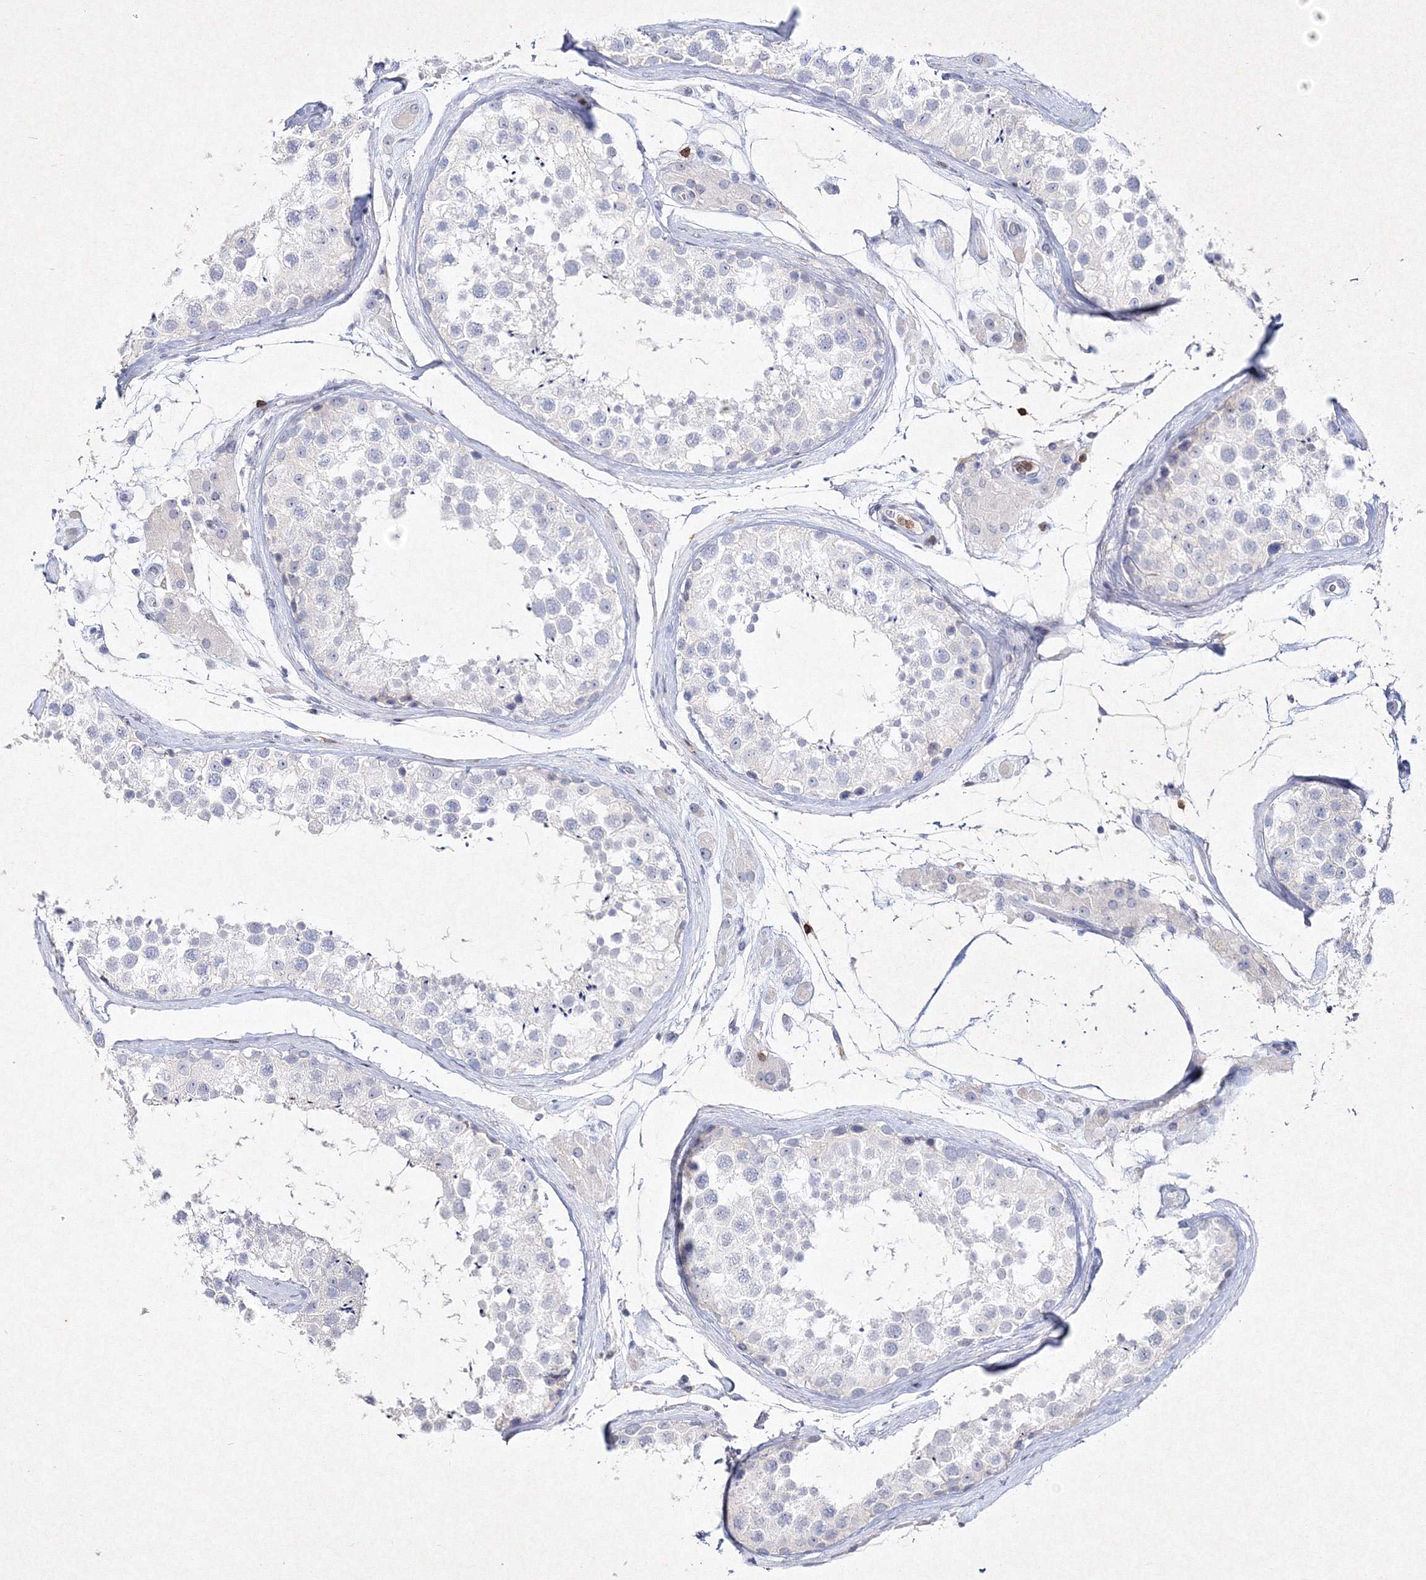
{"staining": {"intensity": "negative", "quantity": "none", "location": "none"}, "tissue": "testis", "cell_type": "Cells in seminiferous ducts", "image_type": "normal", "snomed": [{"axis": "morphology", "description": "Normal tissue, NOS"}, {"axis": "topography", "description": "Testis"}], "caption": "A high-resolution photomicrograph shows immunohistochemistry staining of normal testis, which shows no significant positivity in cells in seminiferous ducts. (Brightfield microscopy of DAB (3,3'-diaminobenzidine) IHC at high magnification).", "gene": "HCST", "patient": {"sex": "male", "age": 46}}